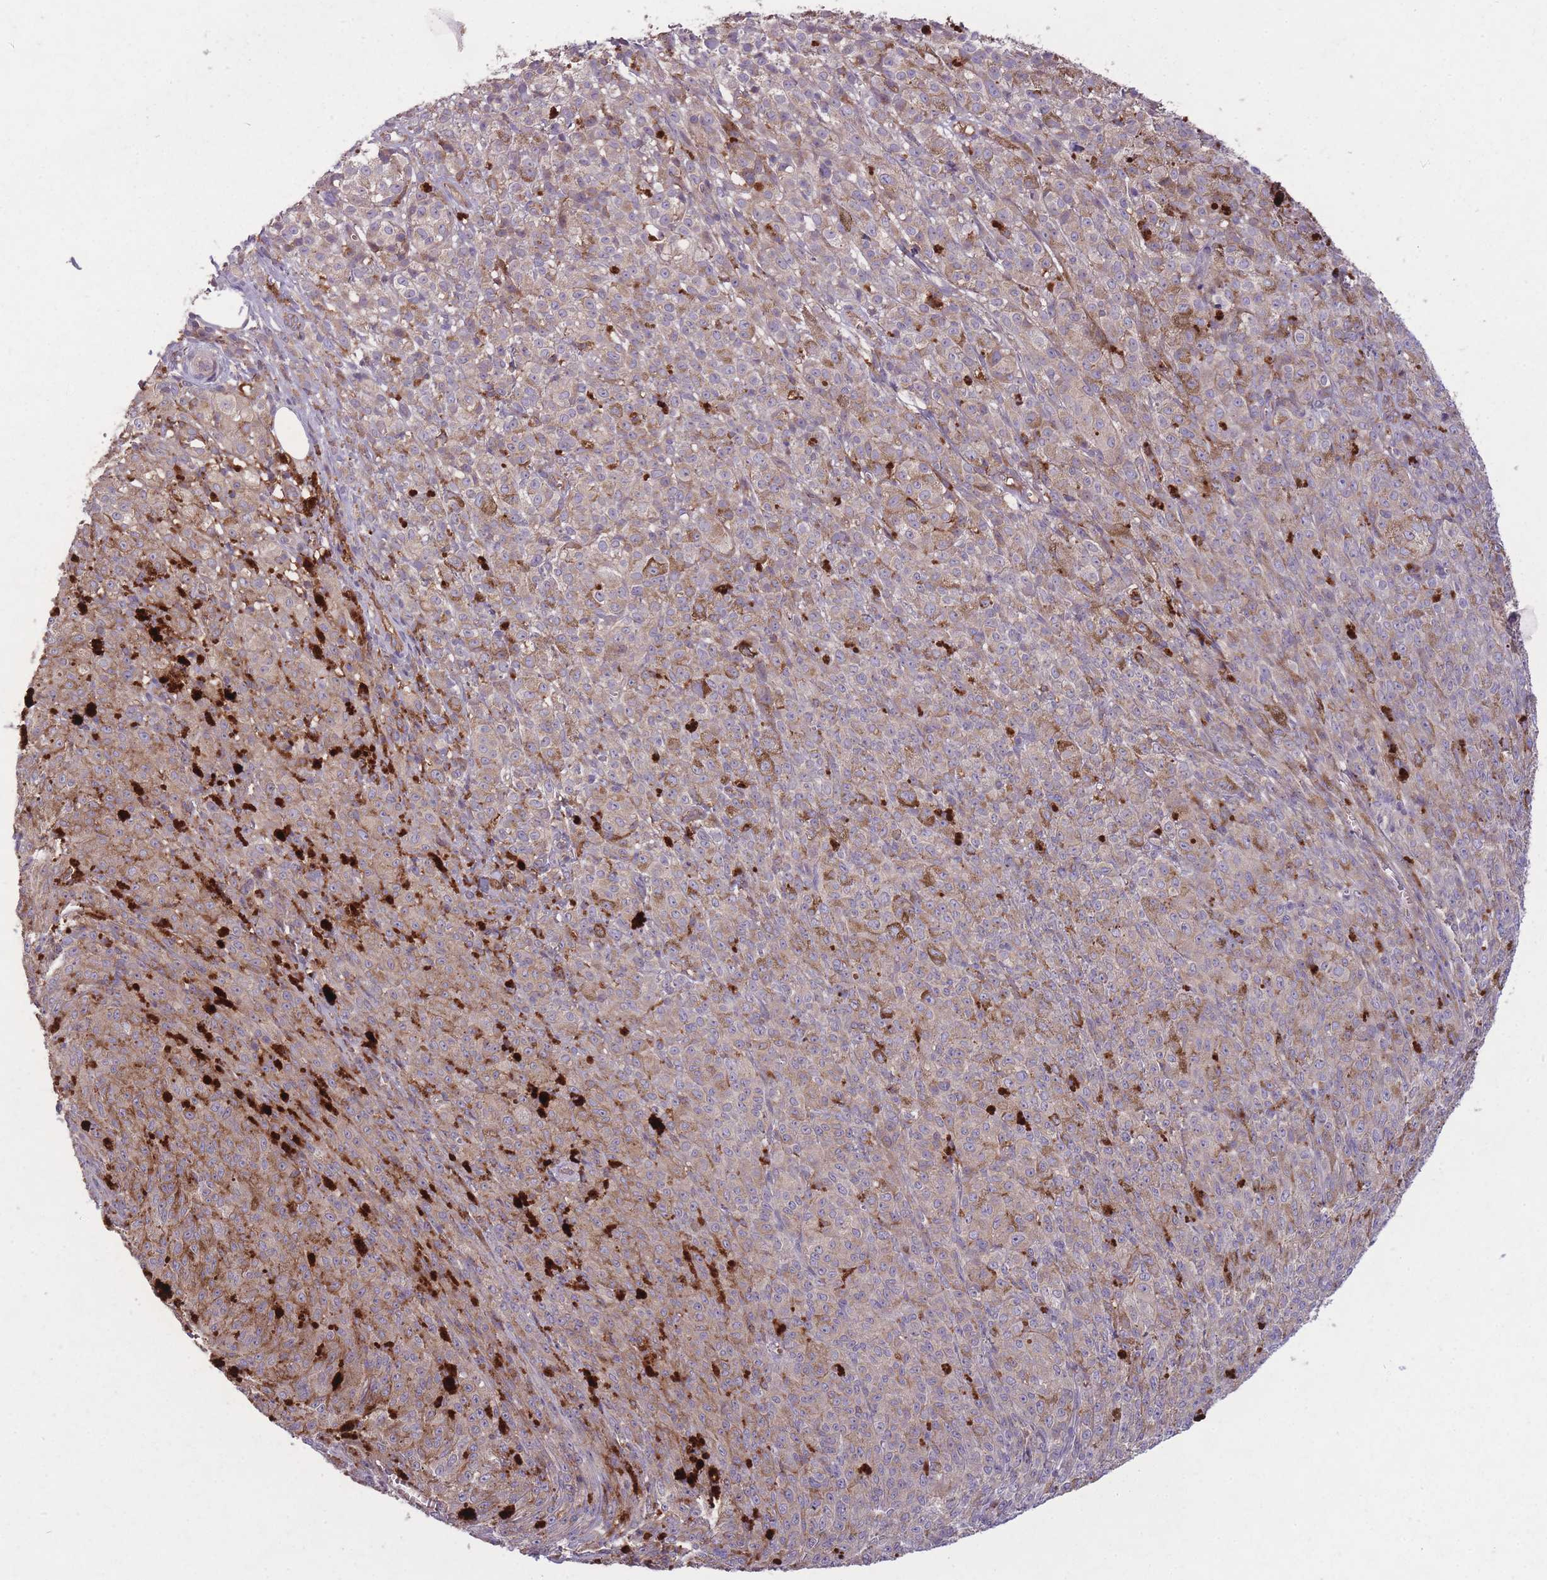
{"staining": {"intensity": "weak", "quantity": "<25%", "location": "cytoplasmic/membranous"}, "tissue": "melanoma", "cell_type": "Tumor cells", "image_type": "cancer", "snomed": [{"axis": "morphology", "description": "Malignant melanoma, NOS"}, {"axis": "topography", "description": "Skin"}], "caption": "High magnification brightfield microscopy of malignant melanoma stained with DAB (brown) and counterstained with hematoxylin (blue): tumor cells show no significant expression. The staining was performed using DAB to visualize the protein expression in brown, while the nuclei were stained in blue with hematoxylin (Magnification: 20x).", "gene": "OR2V2", "patient": {"sex": "female", "age": 52}}